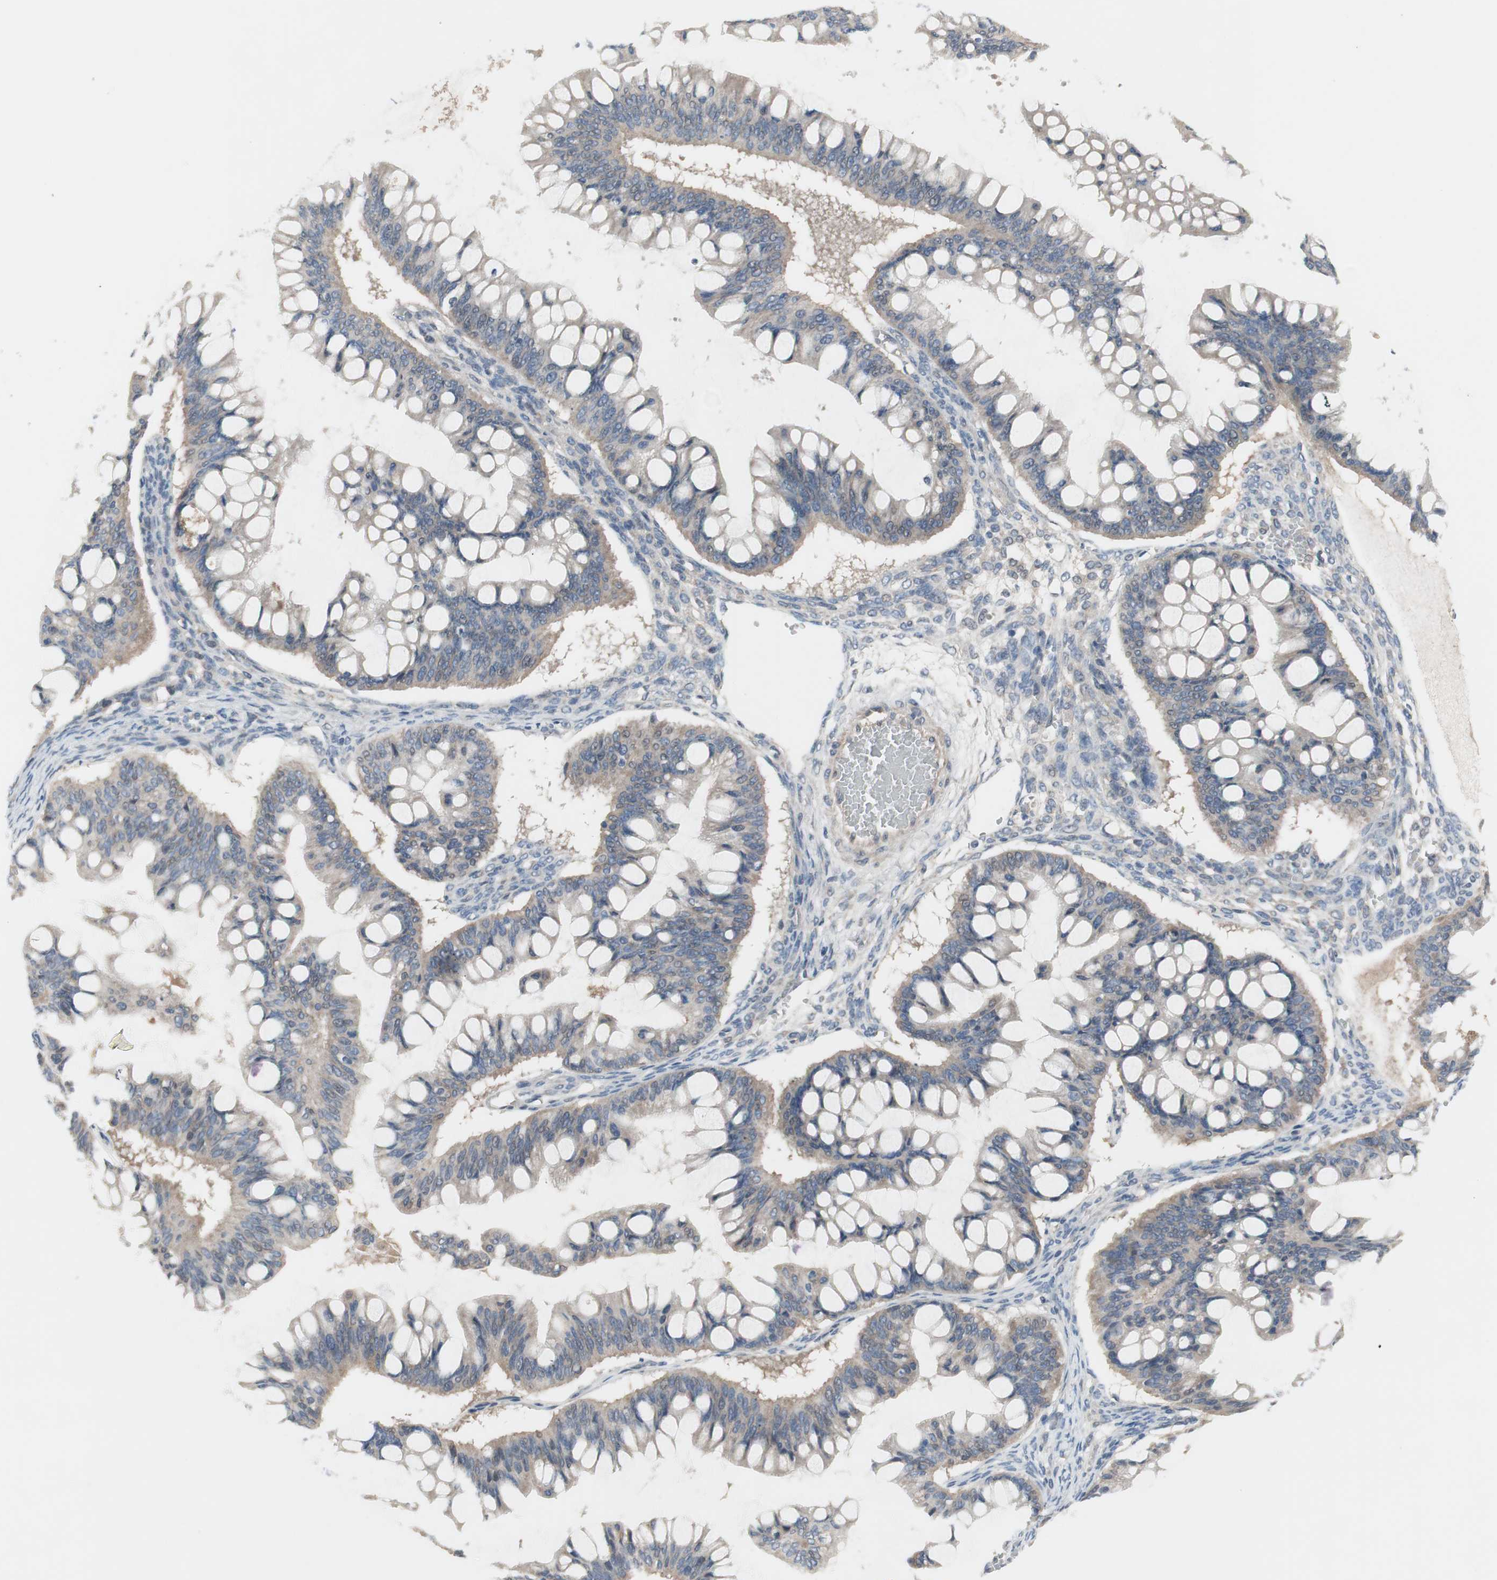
{"staining": {"intensity": "negative", "quantity": "none", "location": "none"}, "tissue": "ovarian cancer", "cell_type": "Tumor cells", "image_type": "cancer", "snomed": [{"axis": "morphology", "description": "Cystadenocarcinoma, mucinous, NOS"}, {"axis": "topography", "description": "Ovary"}], "caption": "Immunohistochemistry of human ovarian cancer demonstrates no staining in tumor cells. (Stains: DAB immunohistochemistry (IHC) with hematoxylin counter stain, Microscopy: brightfield microscopy at high magnification).", "gene": "TACR3", "patient": {"sex": "female", "age": 73}}